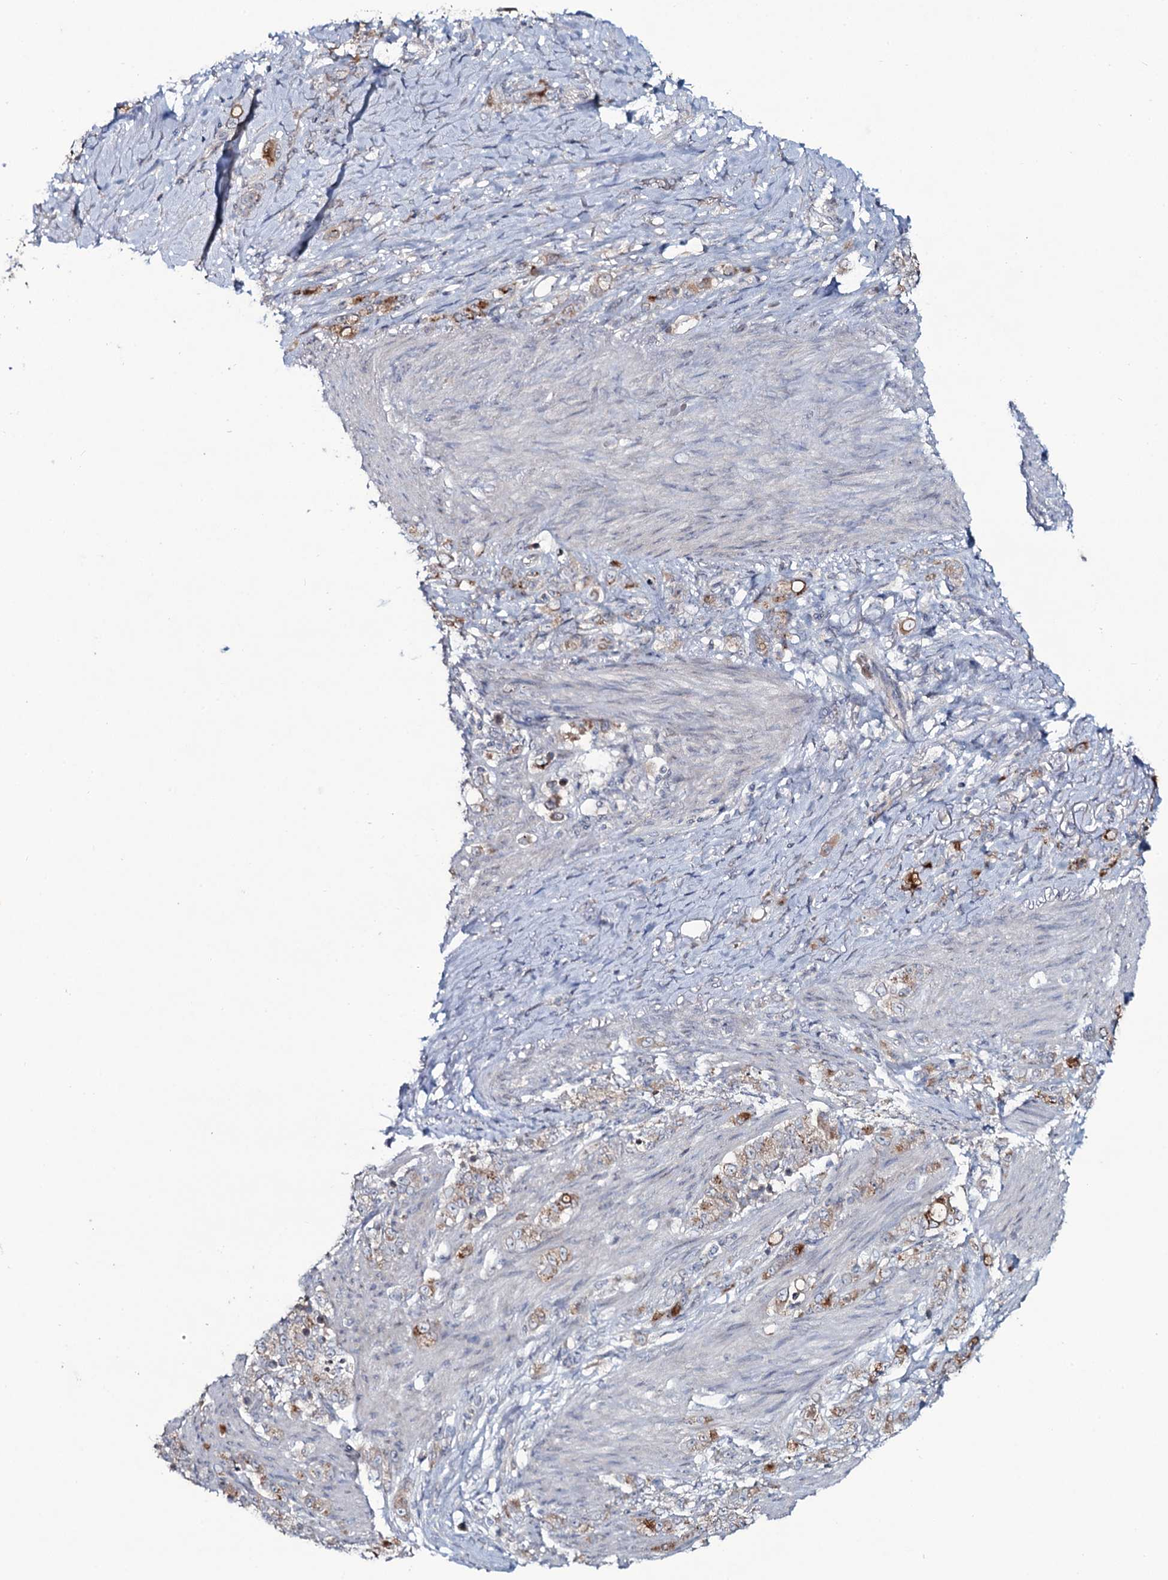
{"staining": {"intensity": "moderate", "quantity": "25%-75%", "location": "cytoplasmic/membranous"}, "tissue": "stomach cancer", "cell_type": "Tumor cells", "image_type": "cancer", "snomed": [{"axis": "morphology", "description": "Adenocarcinoma, NOS"}, {"axis": "topography", "description": "Stomach"}], "caption": "The micrograph displays staining of adenocarcinoma (stomach), revealing moderate cytoplasmic/membranous protein positivity (brown color) within tumor cells.", "gene": "SNAP23", "patient": {"sex": "female", "age": 79}}